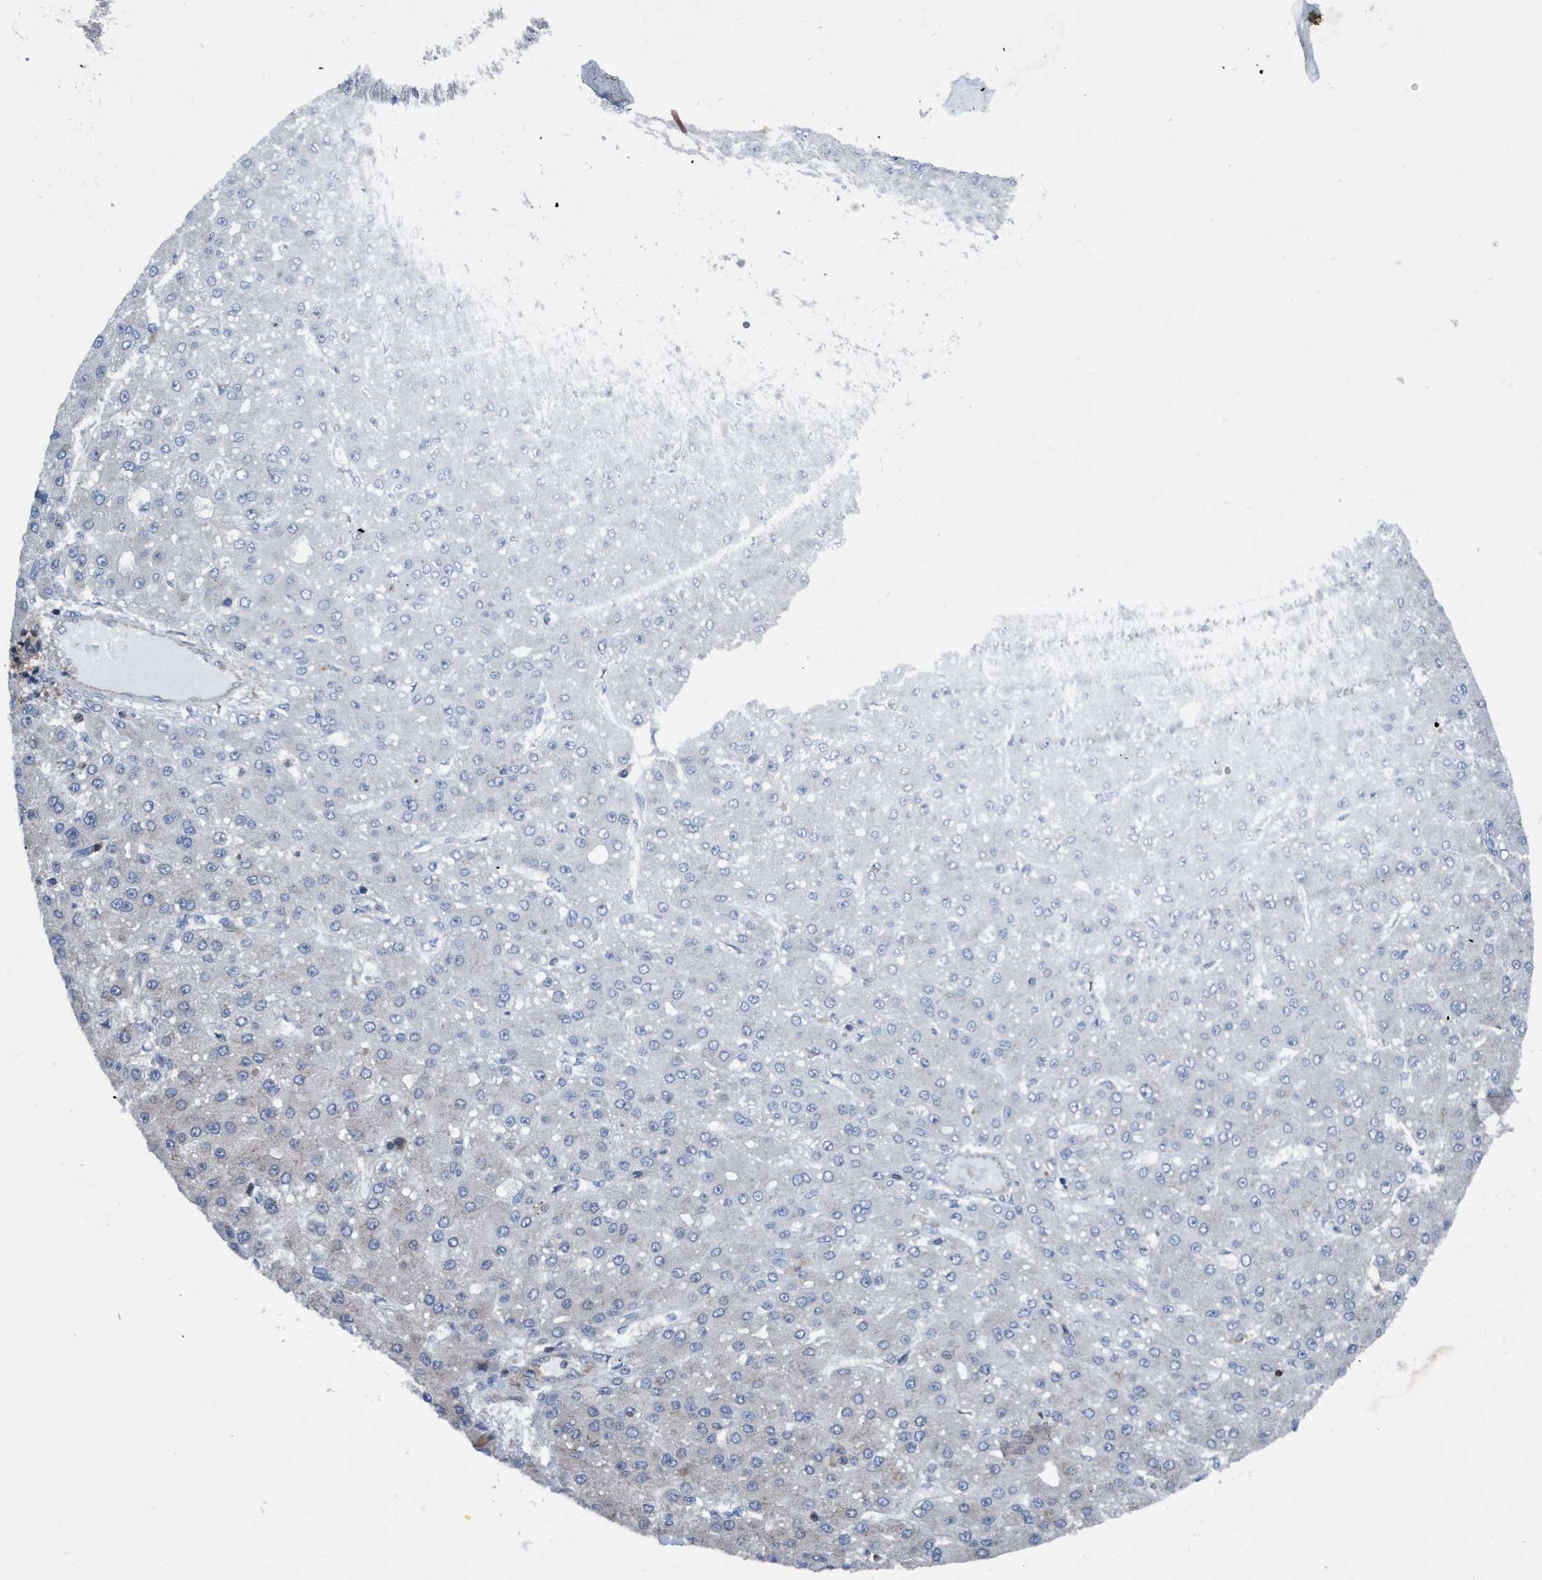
{"staining": {"intensity": "negative", "quantity": "none", "location": "none"}, "tissue": "liver cancer", "cell_type": "Tumor cells", "image_type": "cancer", "snomed": [{"axis": "morphology", "description": "Carcinoma, Hepatocellular, NOS"}, {"axis": "topography", "description": "Liver"}], "caption": "IHC photomicrograph of neoplastic tissue: human liver hepatocellular carcinoma stained with DAB (3,3'-diaminobenzidine) demonstrates no significant protein staining in tumor cells.", "gene": "NMT1", "patient": {"sex": "male", "age": 67}}